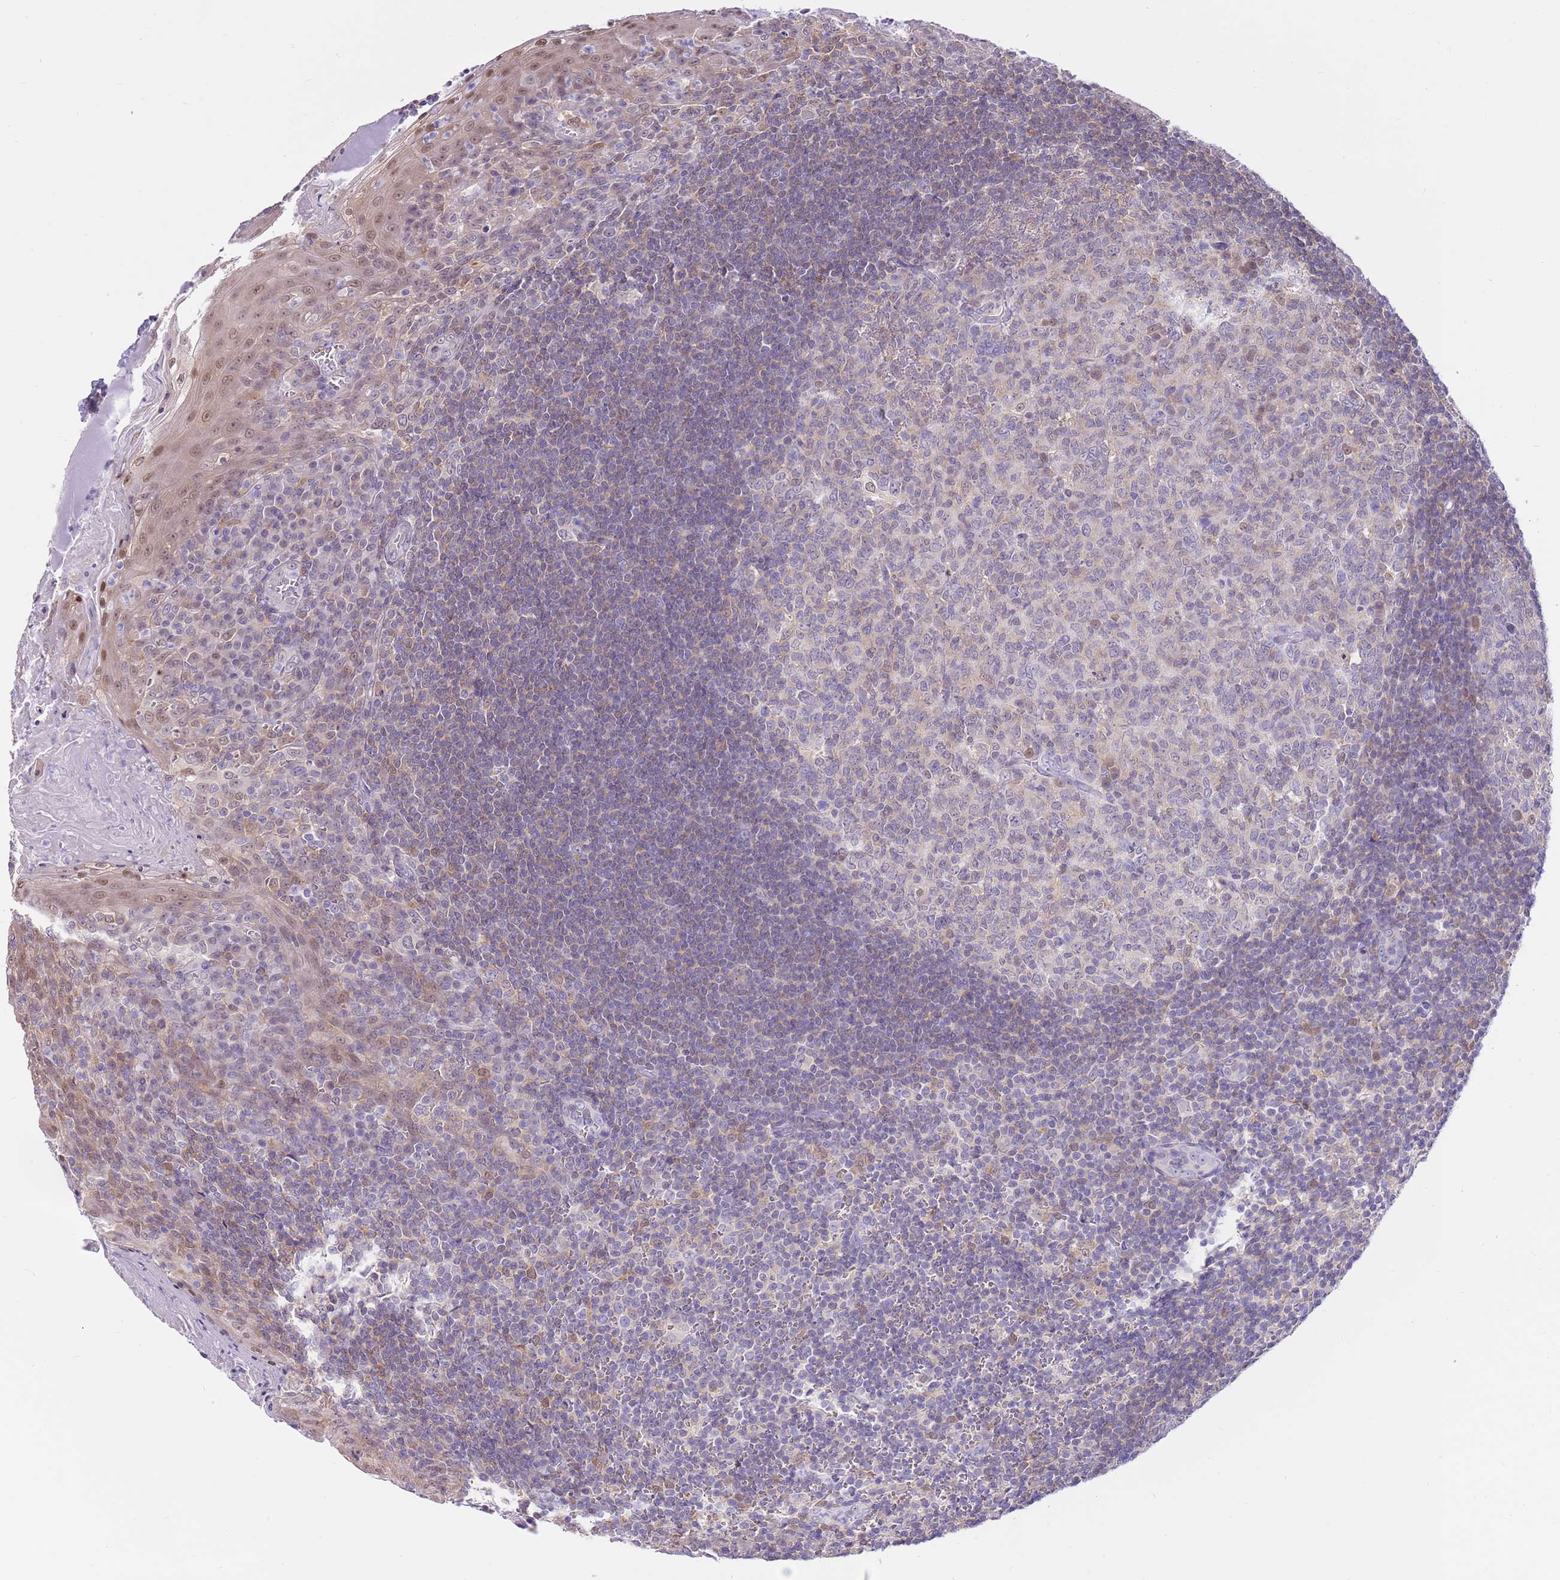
{"staining": {"intensity": "negative", "quantity": "none", "location": "none"}, "tissue": "tonsil", "cell_type": "Germinal center cells", "image_type": "normal", "snomed": [{"axis": "morphology", "description": "Normal tissue, NOS"}, {"axis": "topography", "description": "Tonsil"}], "caption": "This photomicrograph is of unremarkable tonsil stained with IHC to label a protein in brown with the nuclei are counter-stained blue. There is no expression in germinal center cells. (Brightfield microscopy of DAB (3,3'-diaminobenzidine) immunohistochemistry at high magnification).", "gene": "DDI2", "patient": {"sex": "male", "age": 27}}